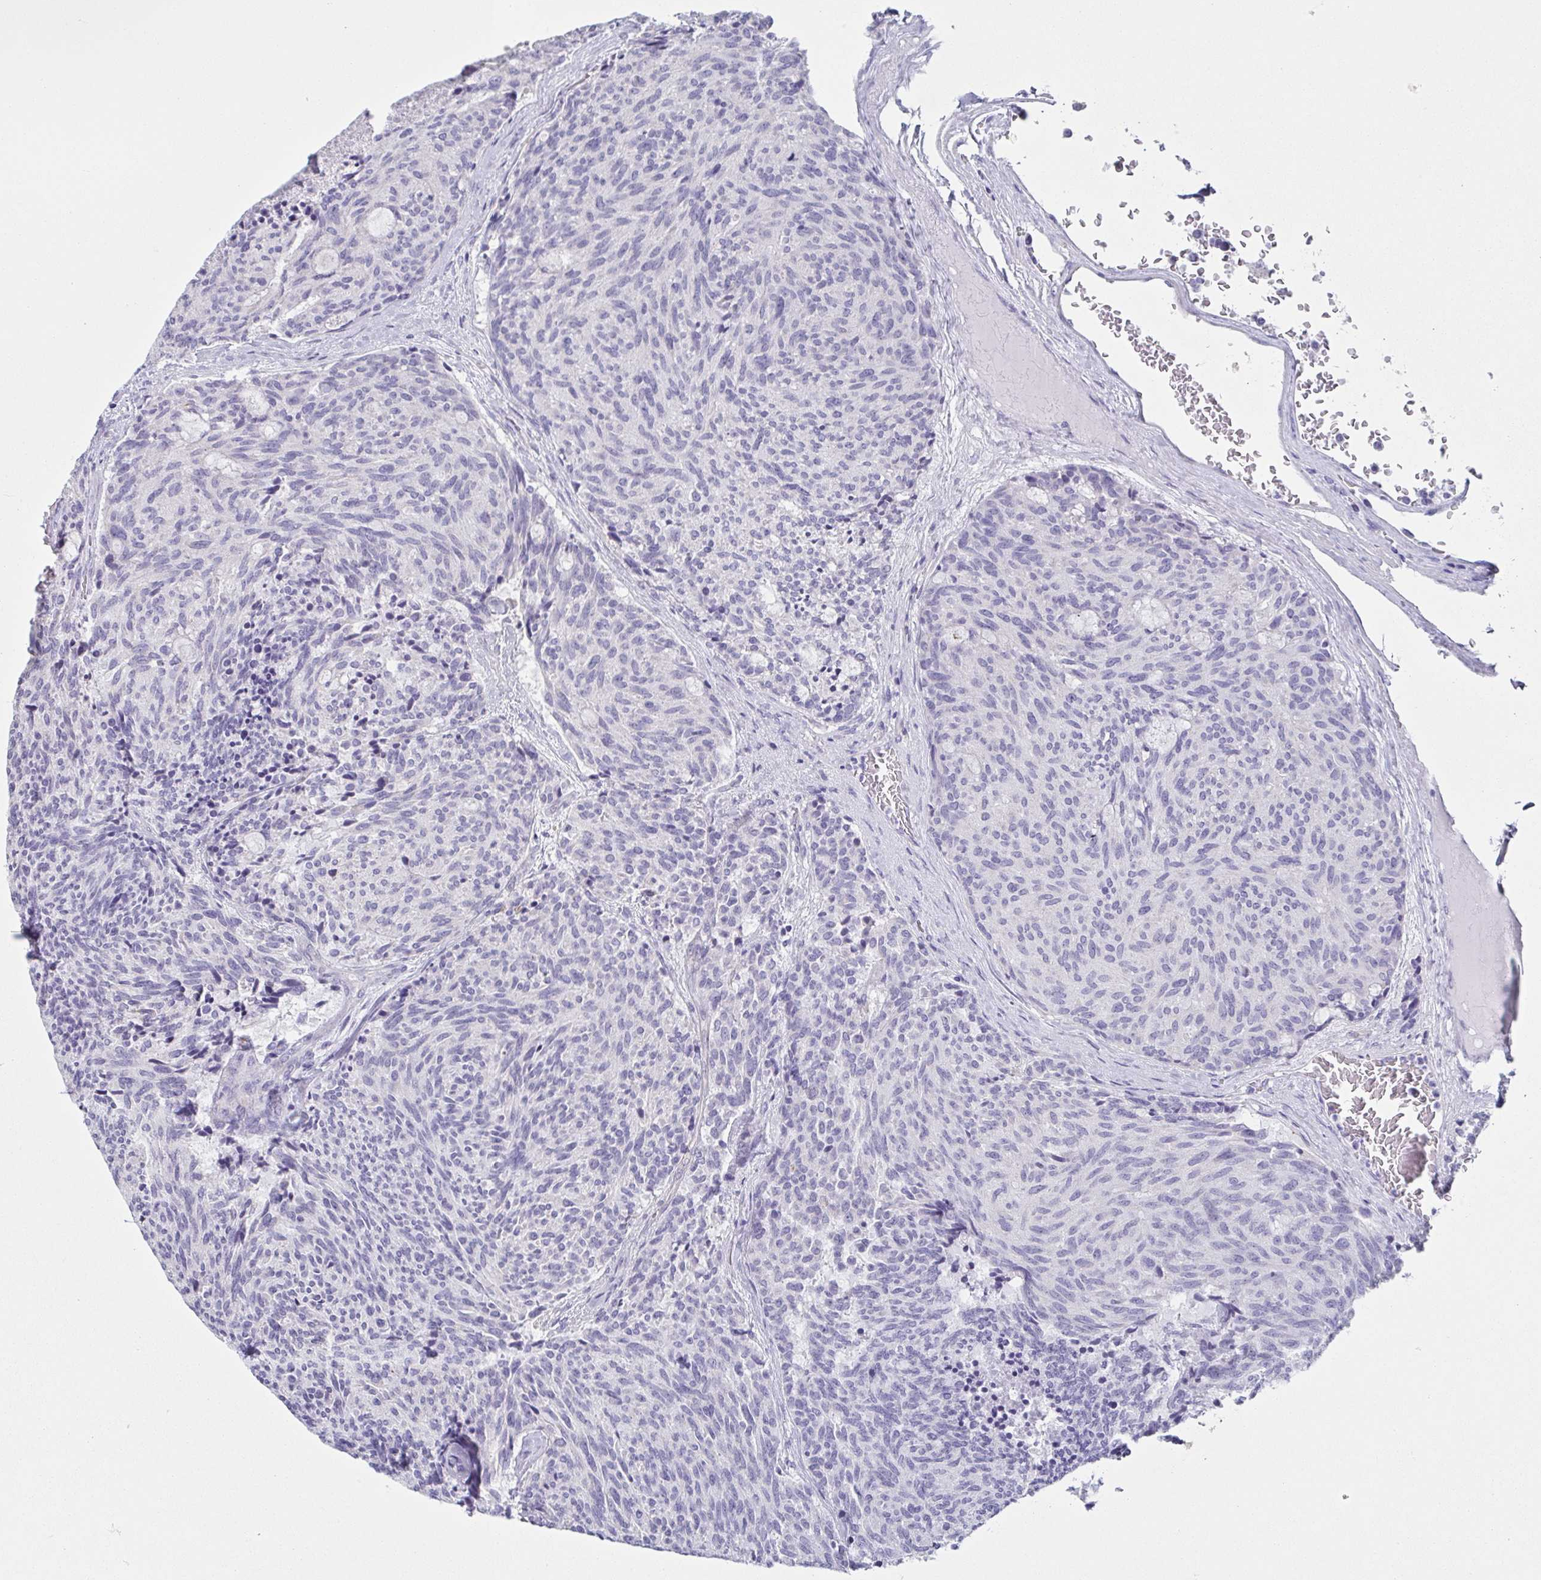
{"staining": {"intensity": "negative", "quantity": "none", "location": "none"}, "tissue": "carcinoid", "cell_type": "Tumor cells", "image_type": "cancer", "snomed": [{"axis": "morphology", "description": "Carcinoid, malignant, NOS"}, {"axis": "topography", "description": "Pancreas"}], "caption": "A high-resolution histopathology image shows IHC staining of carcinoid, which demonstrates no significant staining in tumor cells.", "gene": "PRR27", "patient": {"sex": "female", "age": 54}}